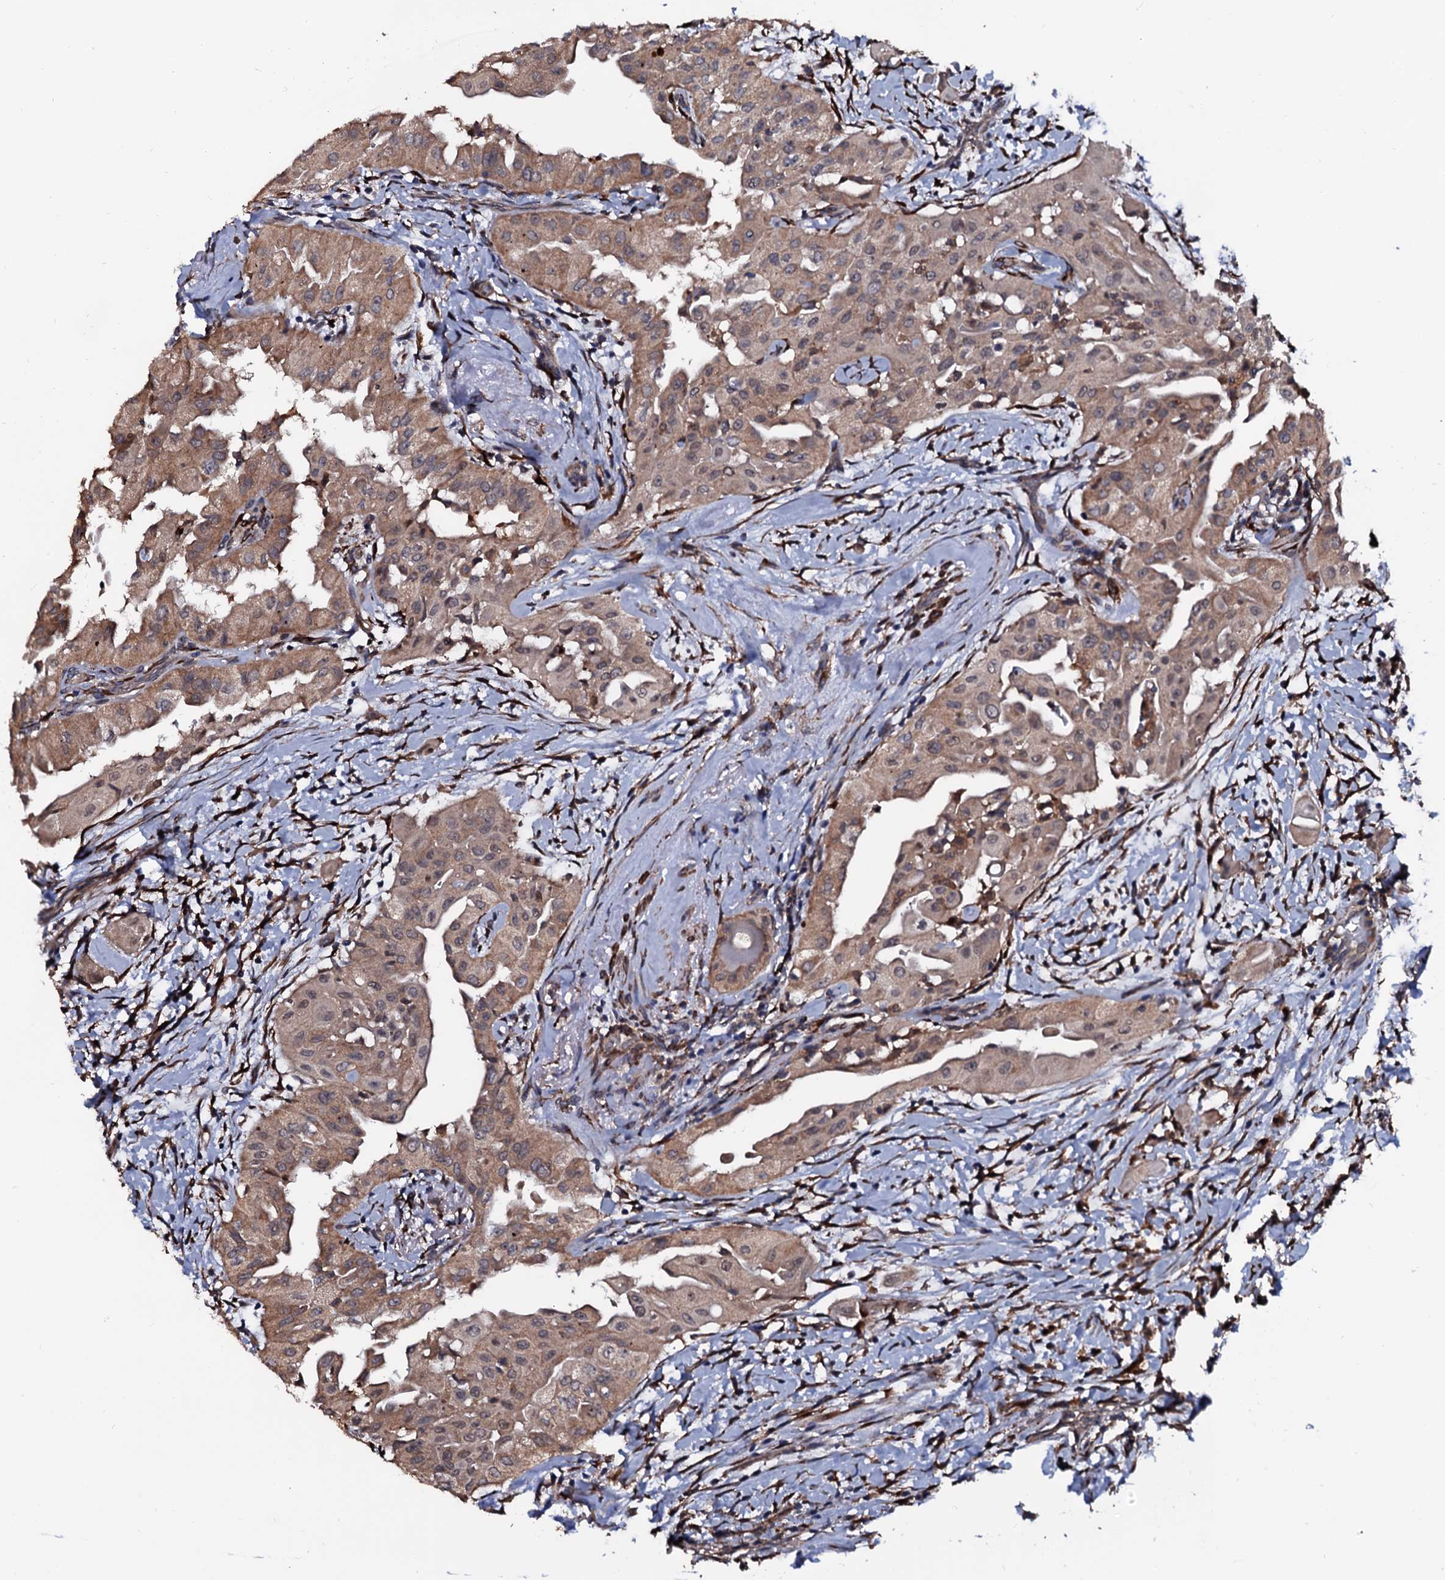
{"staining": {"intensity": "moderate", "quantity": ">75%", "location": "cytoplasmic/membranous"}, "tissue": "thyroid cancer", "cell_type": "Tumor cells", "image_type": "cancer", "snomed": [{"axis": "morphology", "description": "Papillary adenocarcinoma, NOS"}, {"axis": "topography", "description": "Thyroid gland"}], "caption": "Papillary adenocarcinoma (thyroid) stained for a protein reveals moderate cytoplasmic/membranous positivity in tumor cells. (Brightfield microscopy of DAB IHC at high magnification).", "gene": "N4BP1", "patient": {"sex": "female", "age": 59}}